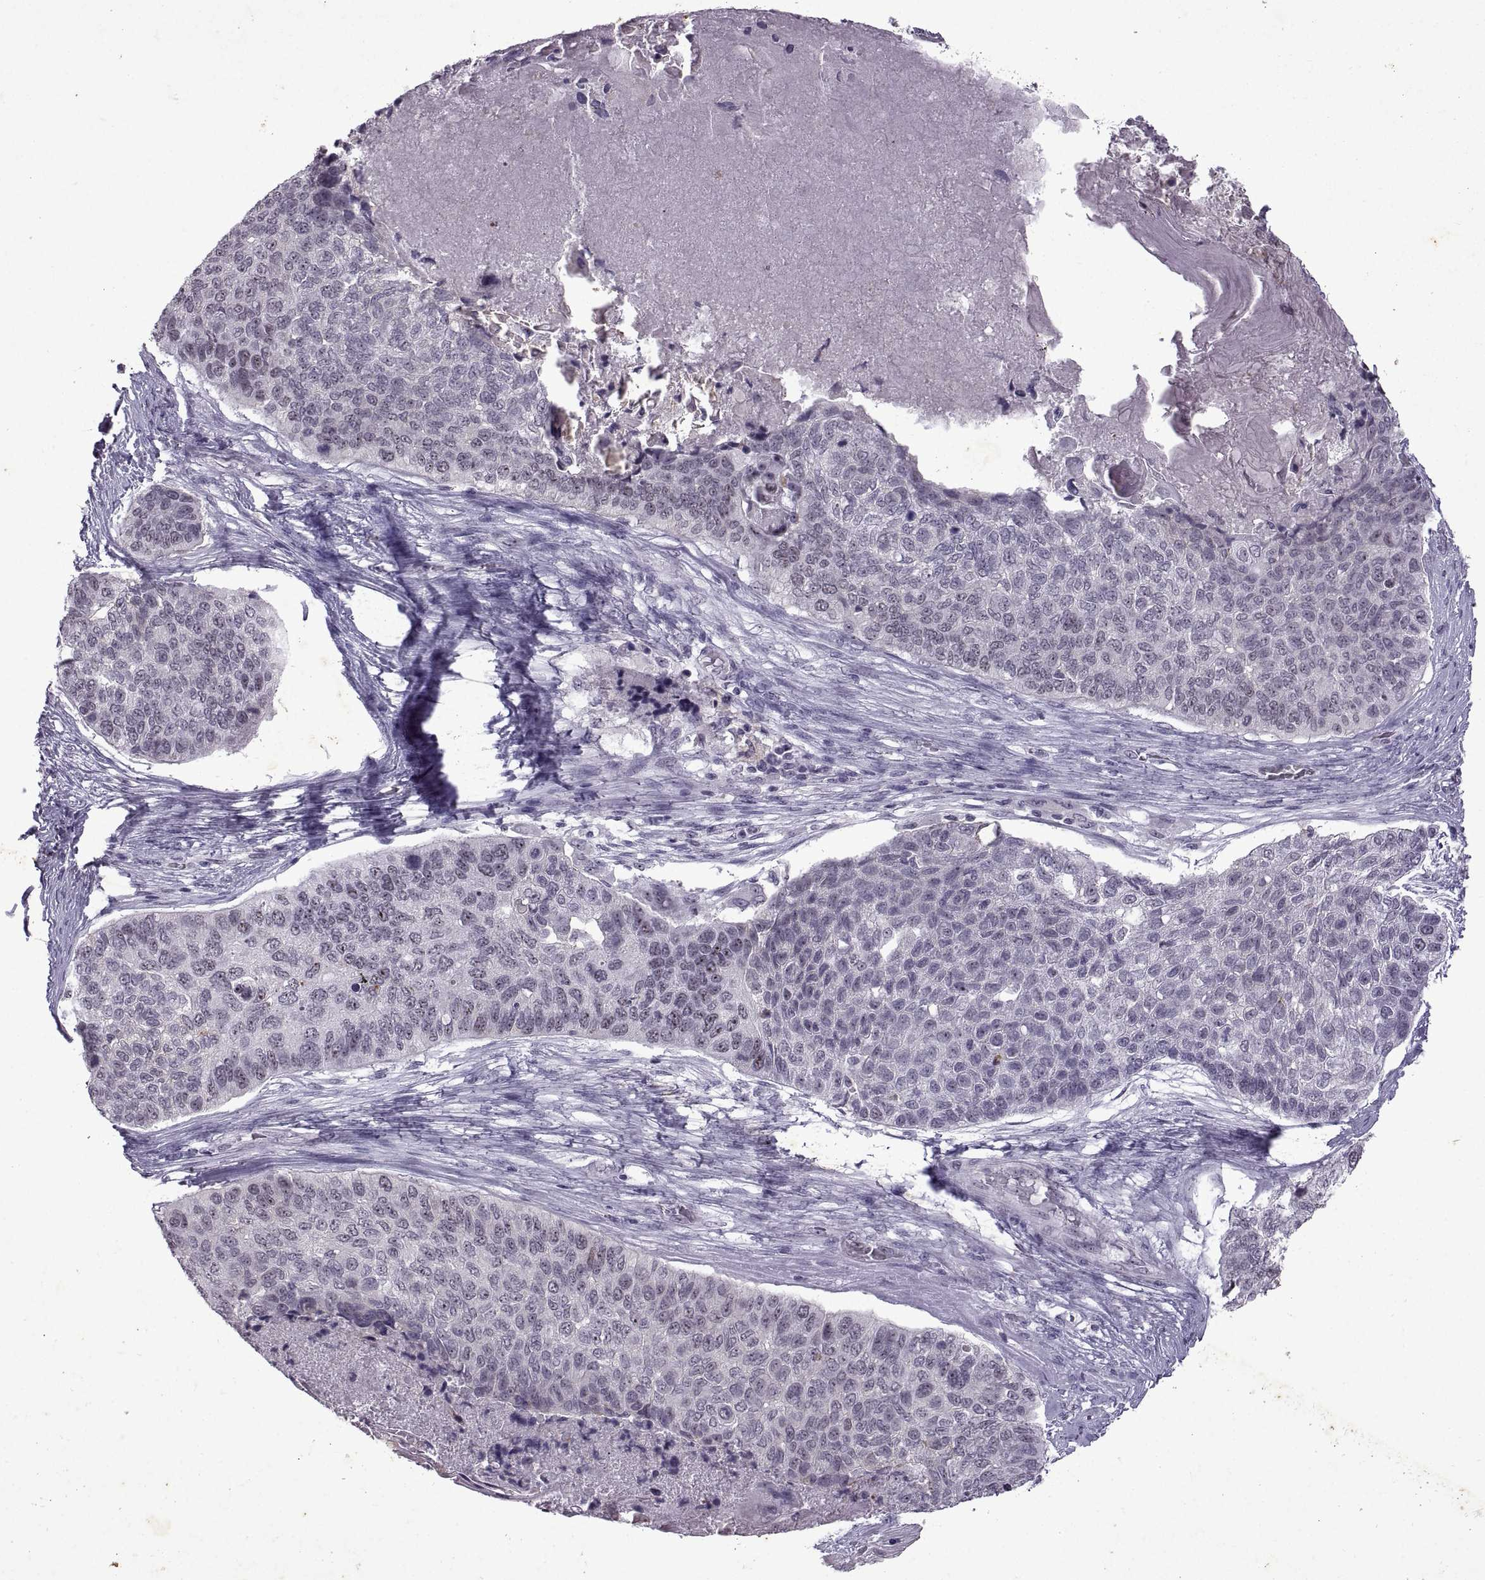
{"staining": {"intensity": "weak", "quantity": "<25%", "location": "nuclear"}, "tissue": "lung cancer", "cell_type": "Tumor cells", "image_type": "cancer", "snomed": [{"axis": "morphology", "description": "Squamous cell carcinoma, NOS"}, {"axis": "topography", "description": "Lung"}], "caption": "Immunohistochemical staining of human lung squamous cell carcinoma displays no significant expression in tumor cells. Nuclei are stained in blue.", "gene": "SINHCAF", "patient": {"sex": "male", "age": 69}}